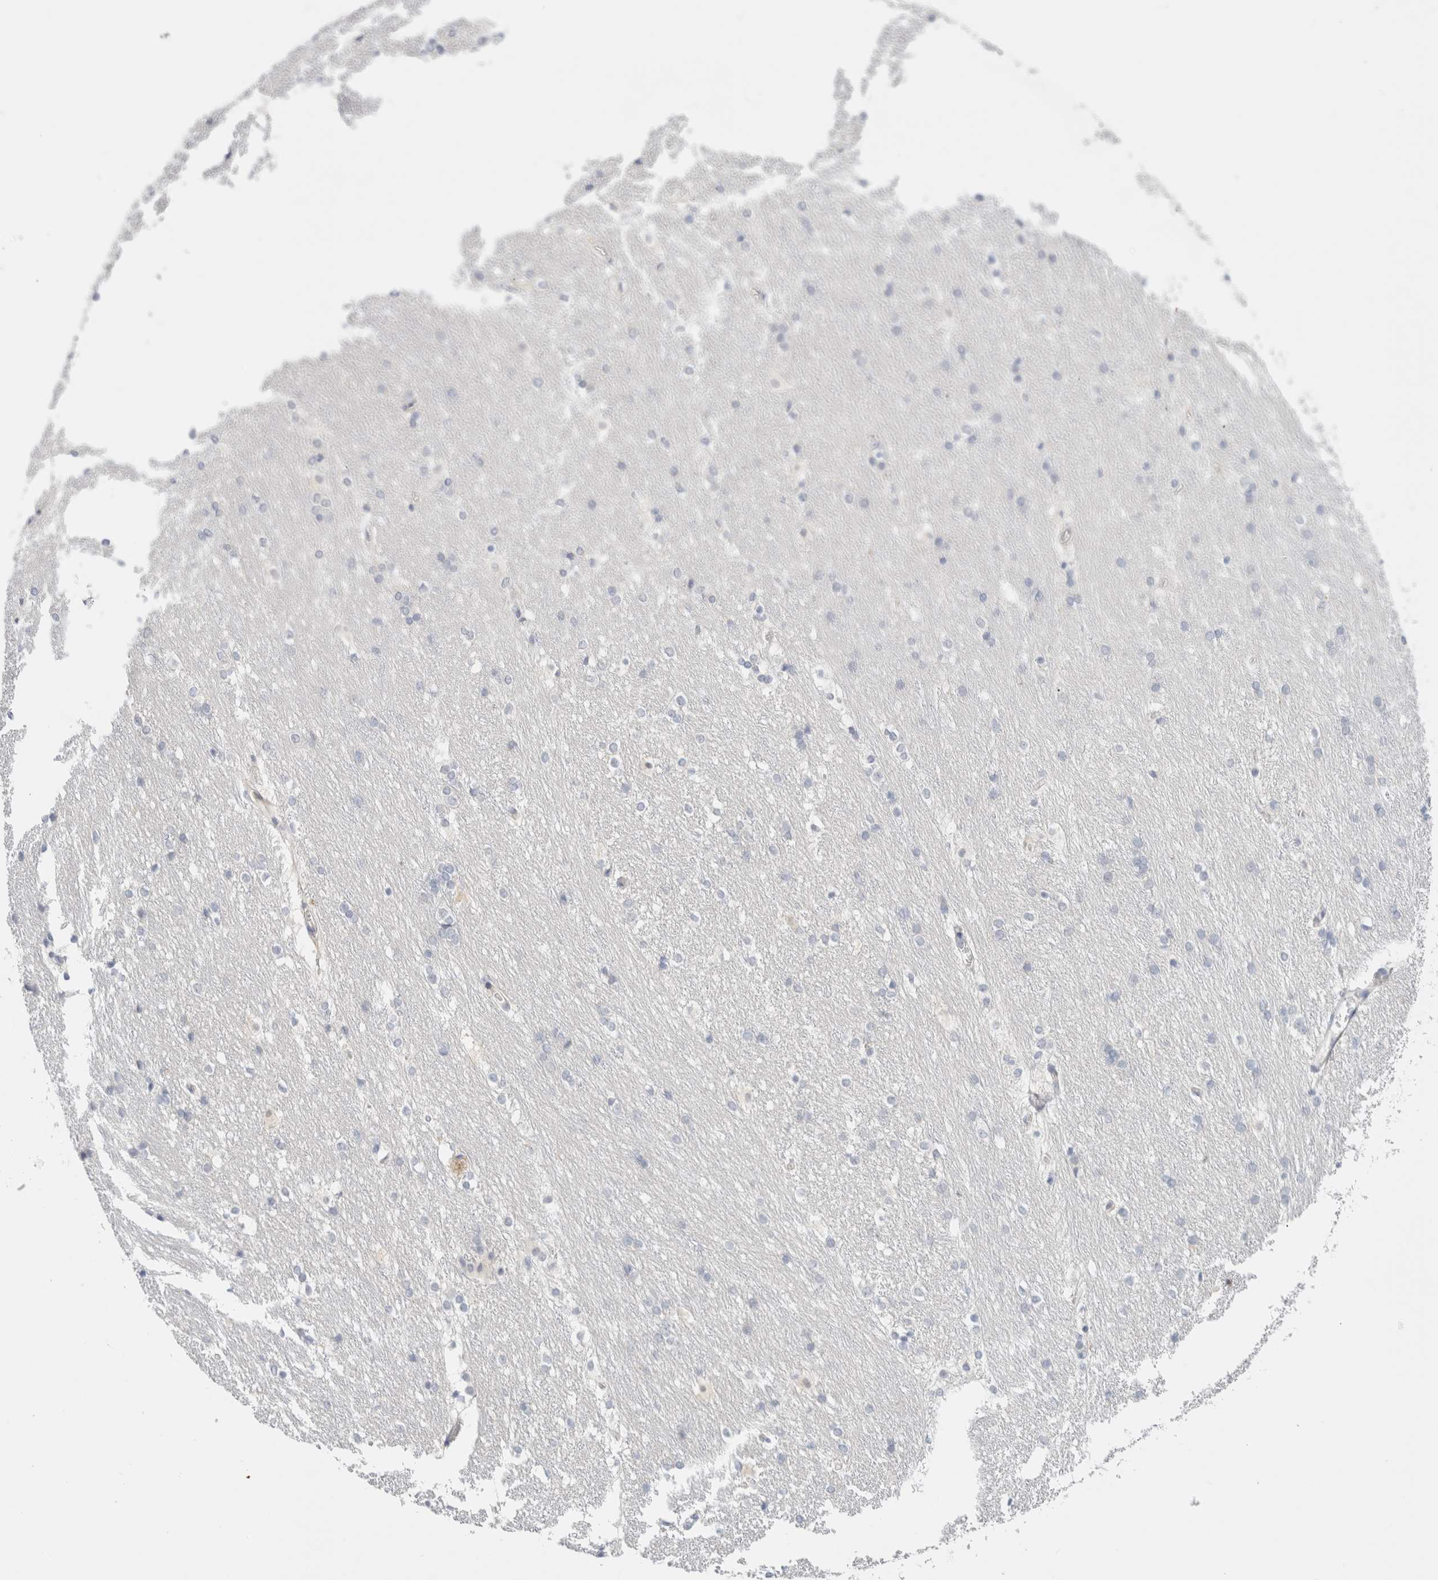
{"staining": {"intensity": "weak", "quantity": "<25%", "location": "cytoplasmic/membranous"}, "tissue": "caudate", "cell_type": "Glial cells", "image_type": "normal", "snomed": [{"axis": "morphology", "description": "Normal tissue, NOS"}, {"axis": "topography", "description": "Lateral ventricle wall"}], "caption": "A high-resolution histopathology image shows immunohistochemistry (IHC) staining of unremarkable caudate, which shows no significant positivity in glial cells.", "gene": "SDR16C5", "patient": {"sex": "female", "age": 19}}